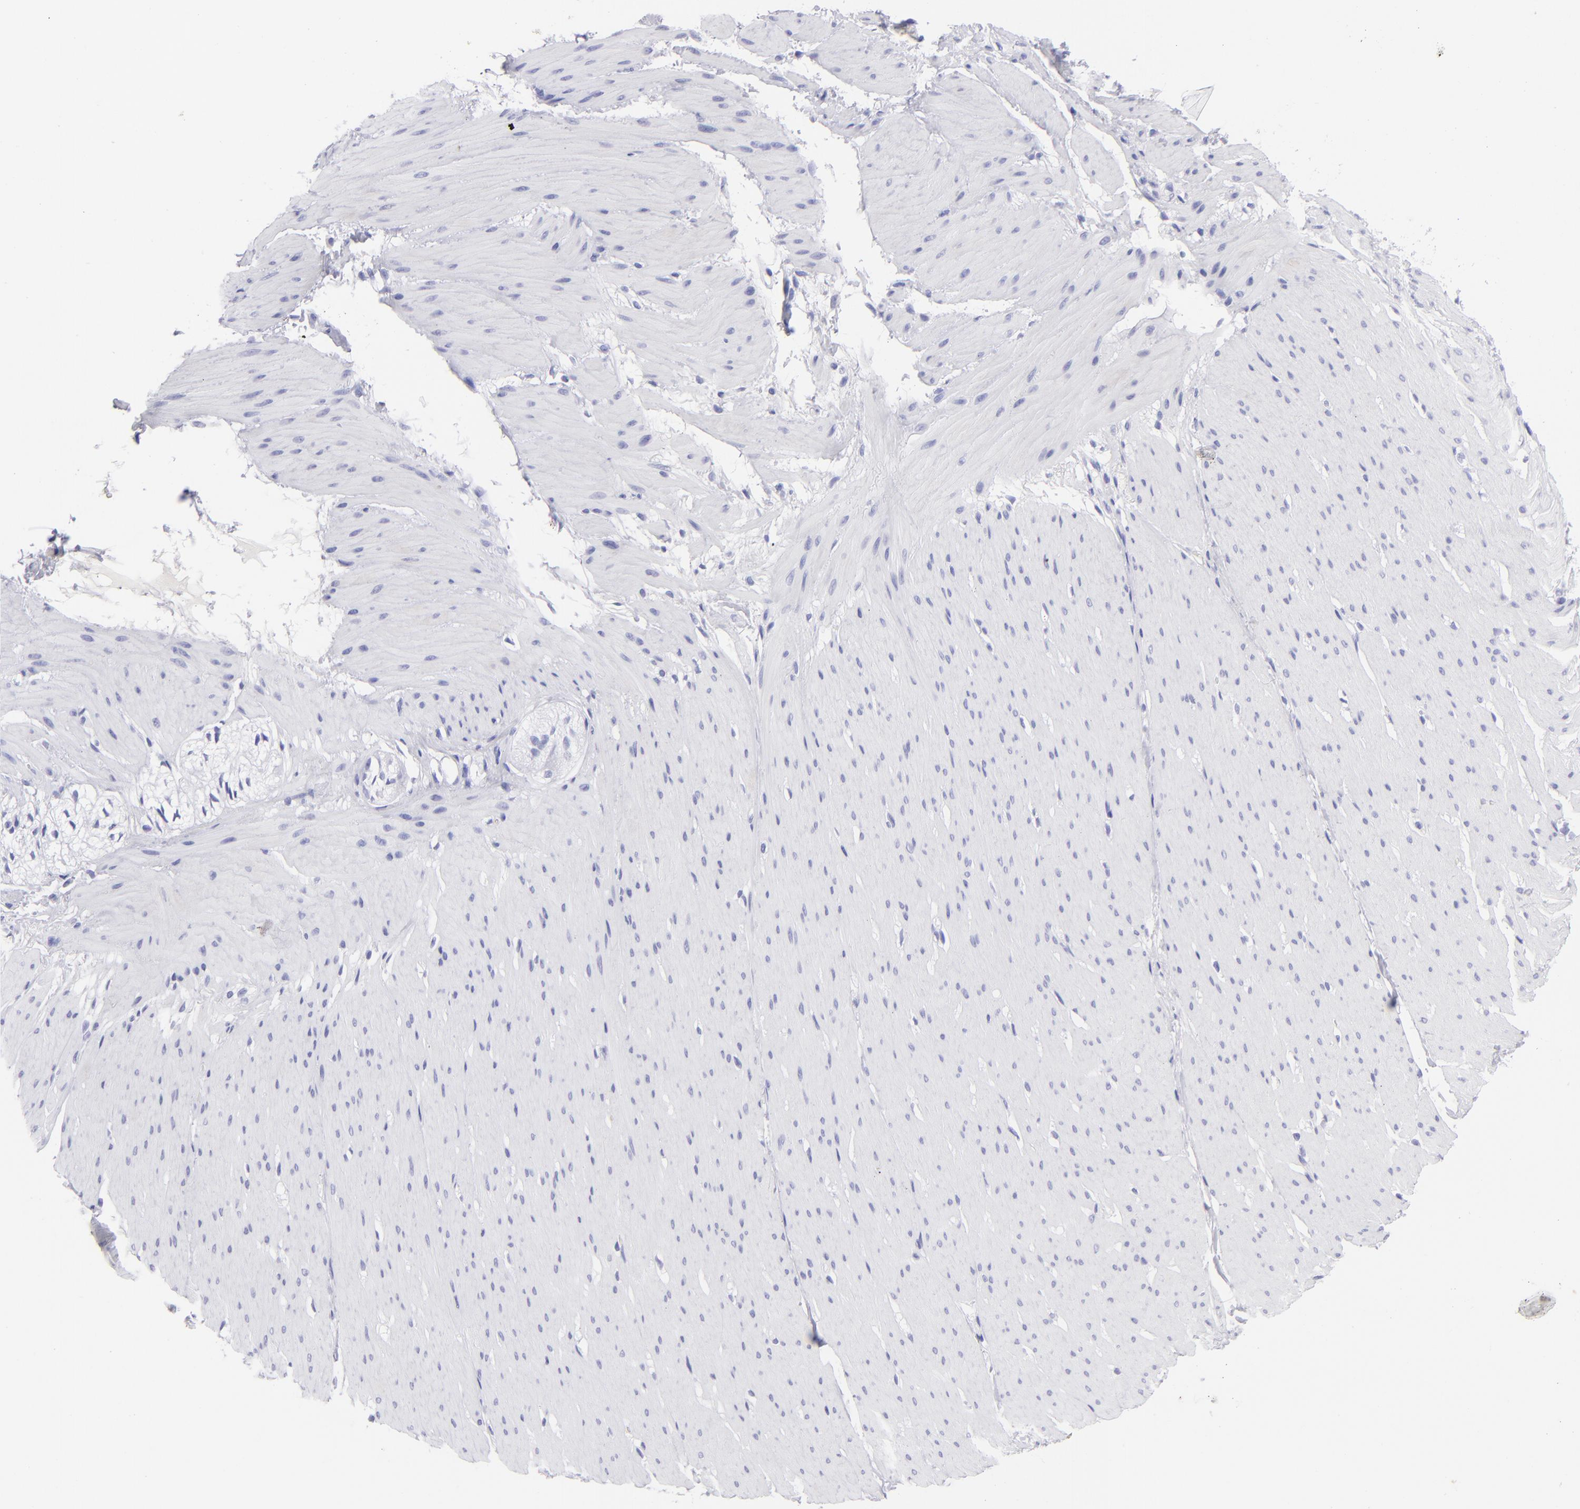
{"staining": {"intensity": "negative", "quantity": "none", "location": "none"}, "tissue": "smooth muscle", "cell_type": "Smooth muscle cells", "image_type": "normal", "snomed": [{"axis": "morphology", "description": "Normal tissue, NOS"}, {"axis": "topography", "description": "Smooth muscle"}, {"axis": "topography", "description": "Colon"}], "caption": "IHC of benign smooth muscle reveals no expression in smooth muscle cells.", "gene": "SLC1A2", "patient": {"sex": "male", "age": 67}}